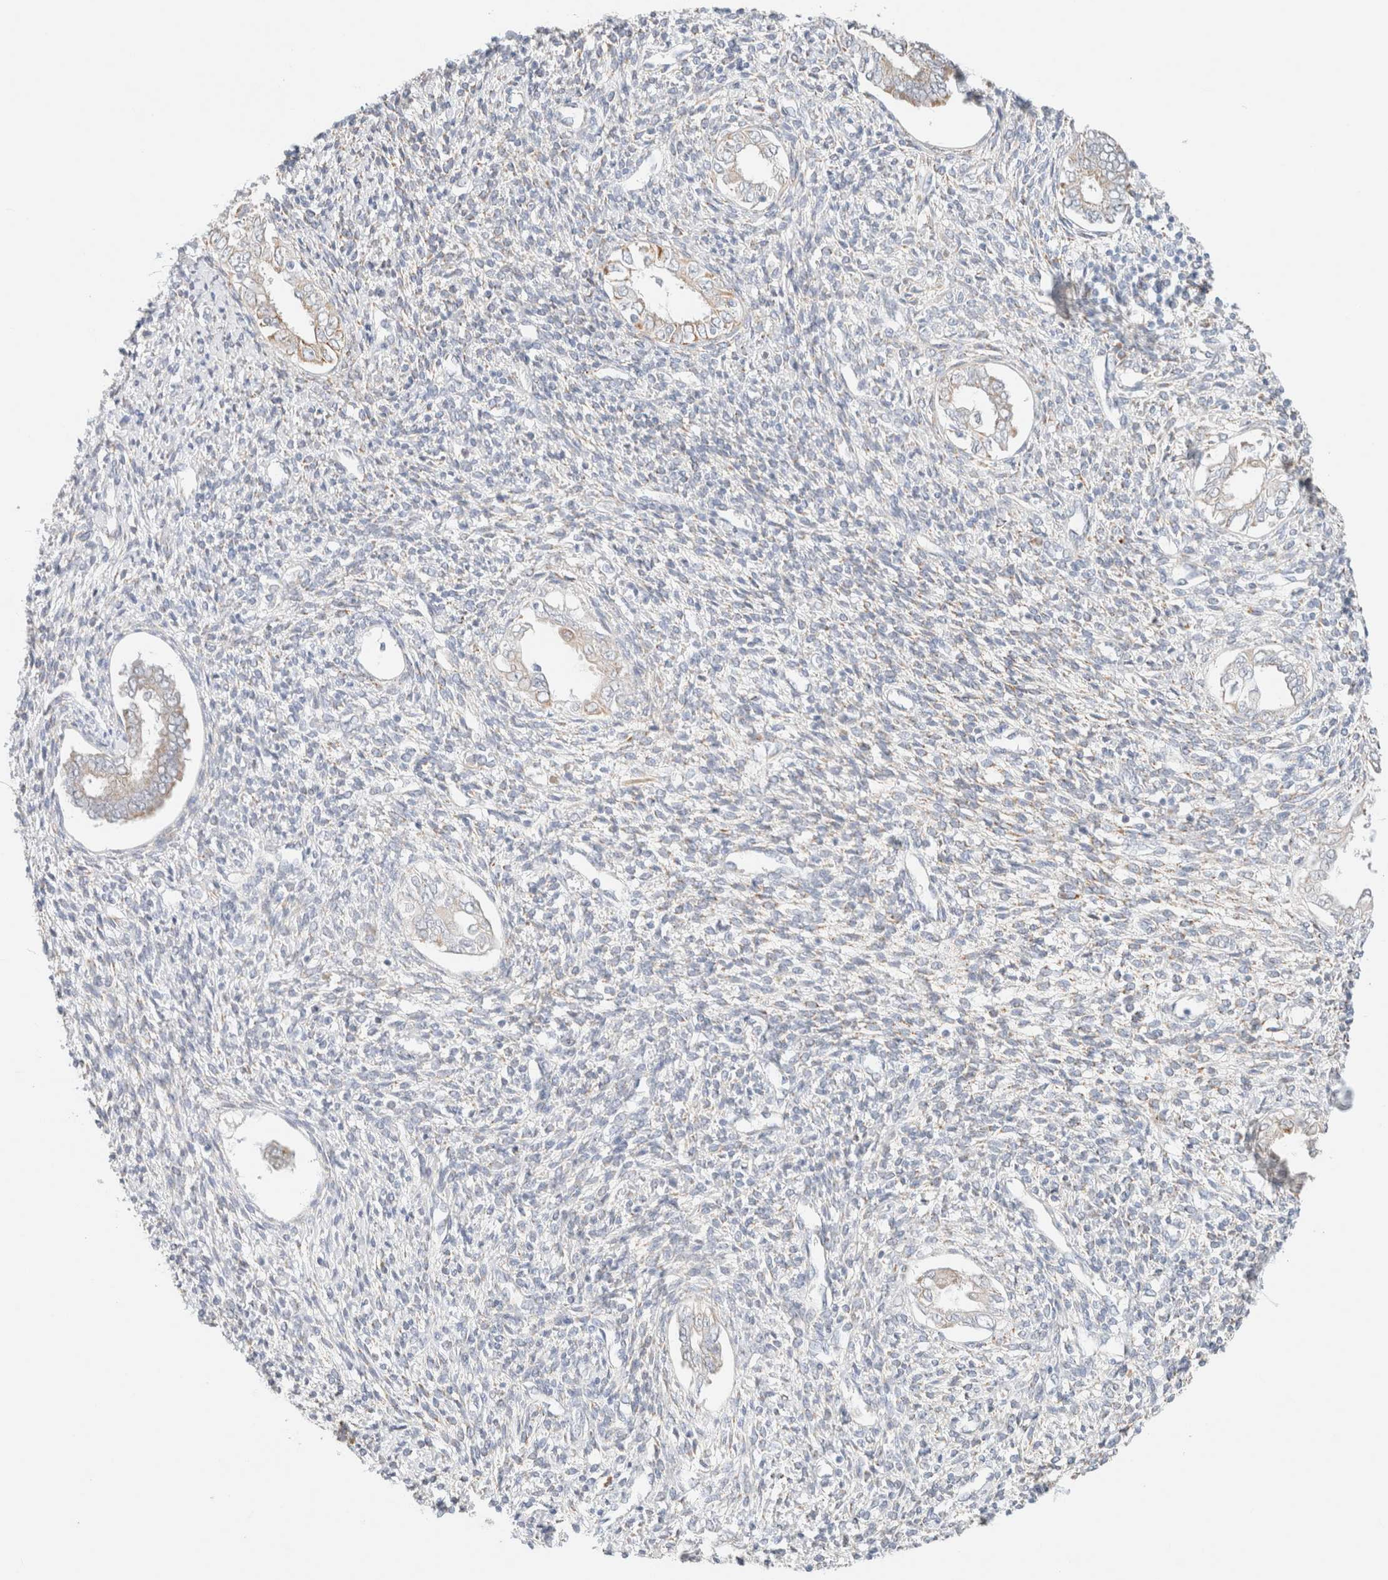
{"staining": {"intensity": "negative", "quantity": "none", "location": "none"}, "tissue": "endometrium", "cell_type": "Cells in endometrial stroma", "image_type": "normal", "snomed": [{"axis": "morphology", "description": "Normal tissue, NOS"}, {"axis": "topography", "description": "Endometrium"}], "caption": "A high-resolution photomicrograph shows immunohistochemistry staining of normal endometrium, which displays no significant positivity in cells in endometrial stroma.", "gene": "UNC13B", "patient": {"sex": "female", "age": 66}}